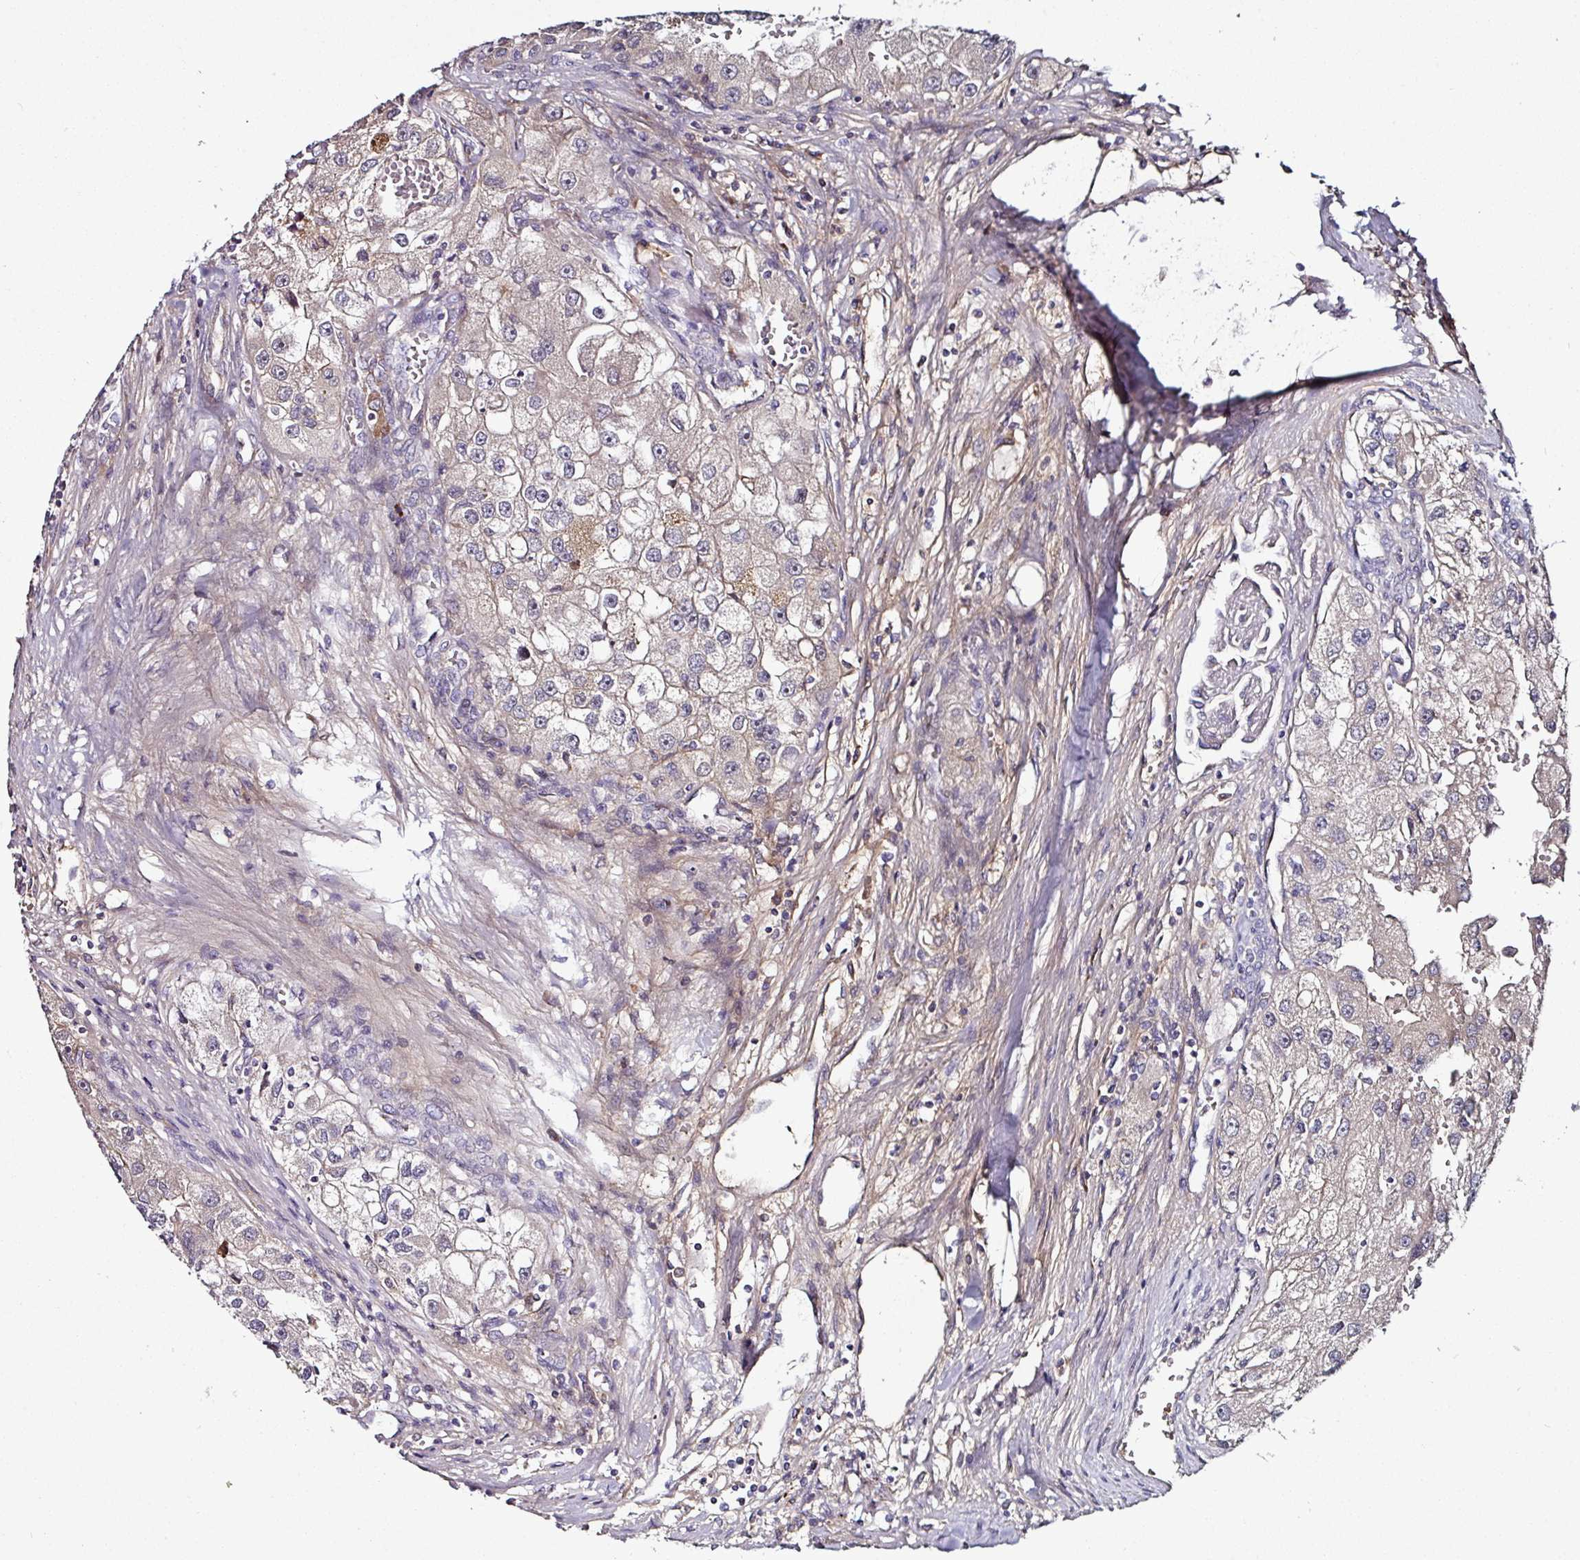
{"staining": {"intensity": "negative", "quantity": "none", "location": "none"}, "tissue": "renal cancer", "cell_type": "Tumor cells", "image_type": "cancer", "snomed": [{"axis": "morphology", "description": "Adenocarcinoma, NOS"}, {"axis": "topography", "description": "Kidney"}], "caption": "Protein analysis of adenocarcinoma (renal) exhibits no significant expression in tumor cells.", "gene": "CTDSP2", "patient": {"sex": "male", "age": 63}}